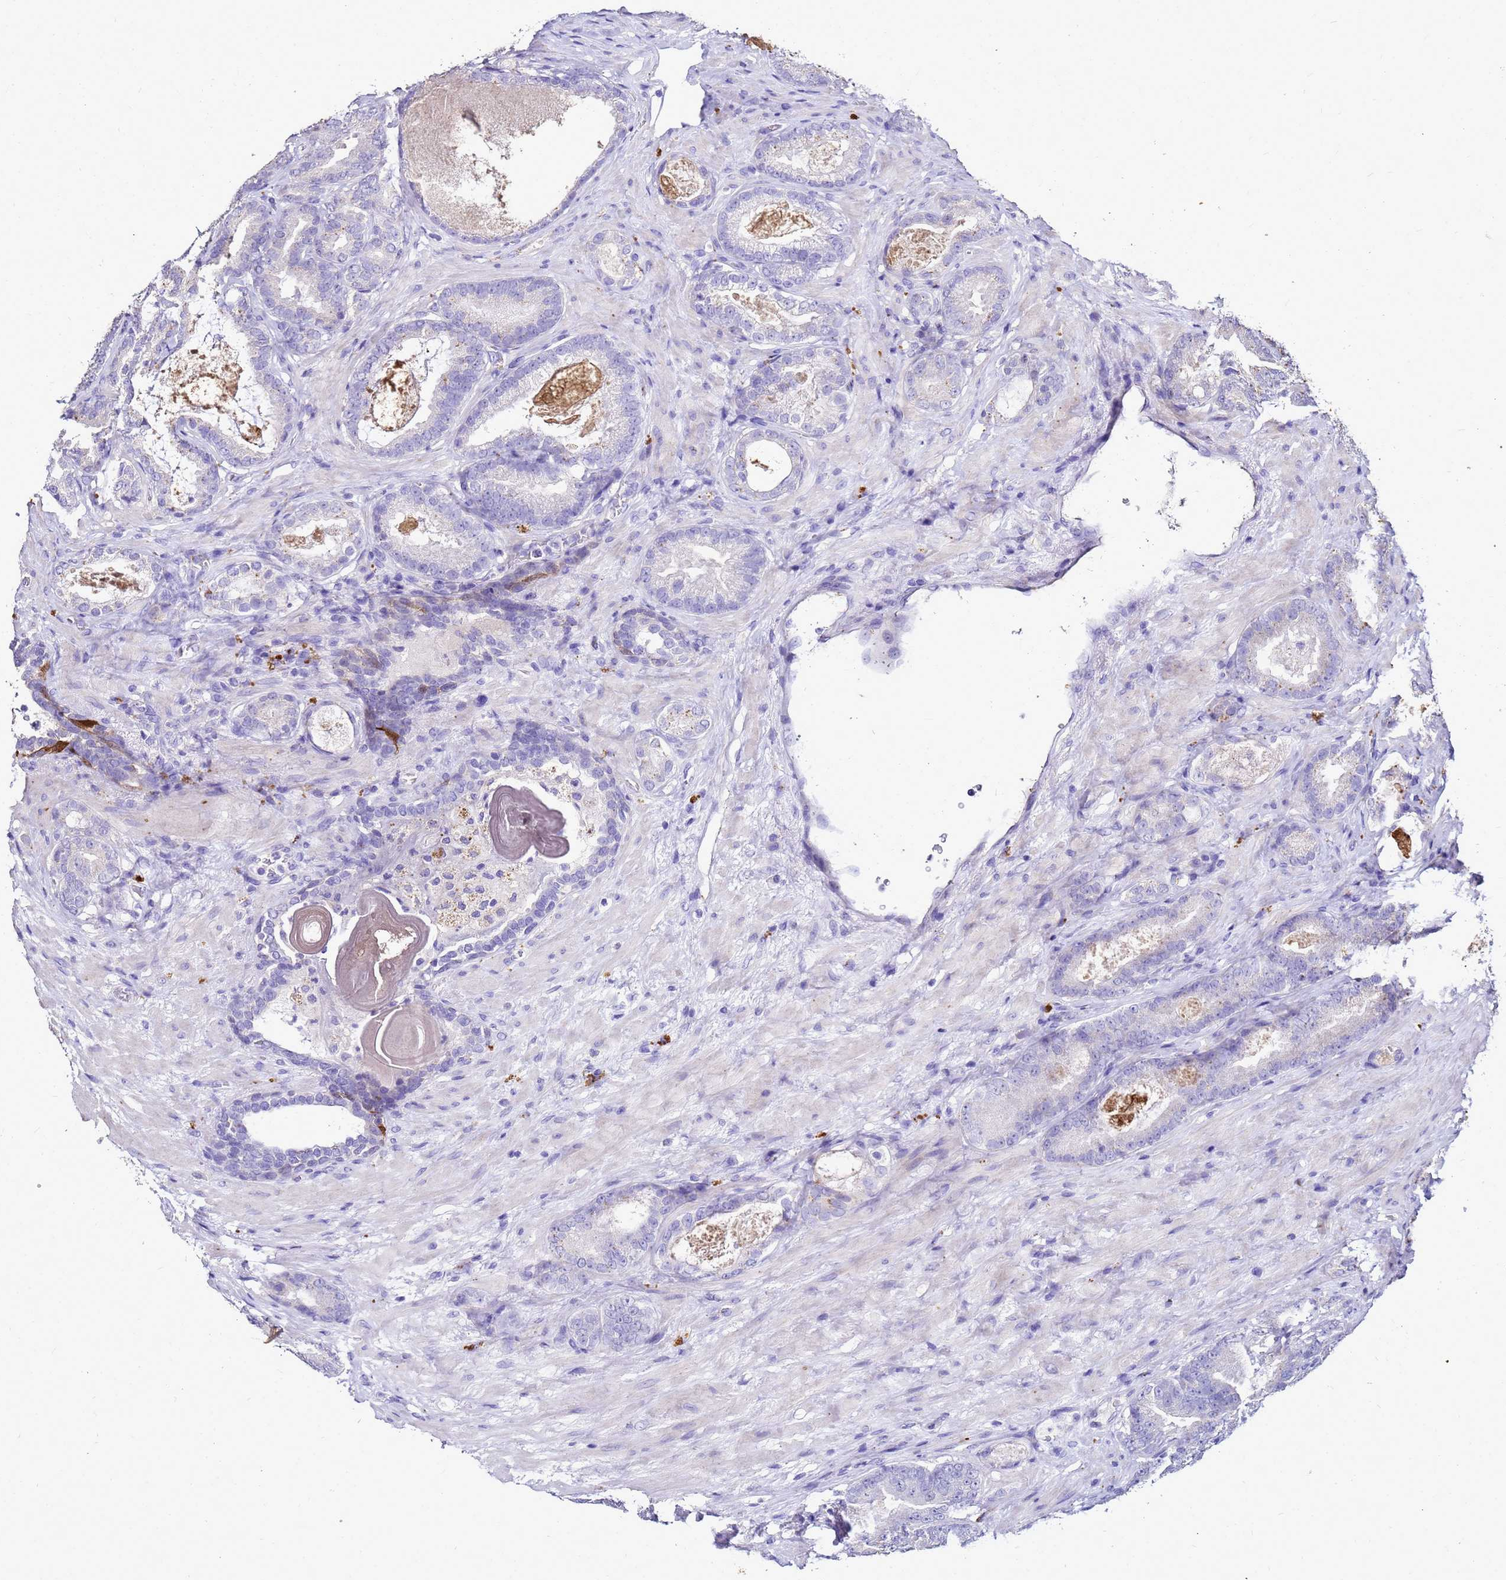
{"staining": {"intensity": "negative", "quantity": "none", "location": "none"}, "tissue": "prostate cancer", "cell_type": "Tumor cells", "image_type": "cancer", "snomed": [{"axis": "morphology", "description": "Adenocarcinoma, High grade"}, {"axis": "topography", "description": "Prostate"}], "caption": "DAB (3,3'-diaminobenzidine) immunohistochemical staining of human adenocarcinoma (high-grade) (prostate) reveals no significant staining in tumor cells.", "gene": "S100A2", "patient": {"sex": "male", "age": 66}}